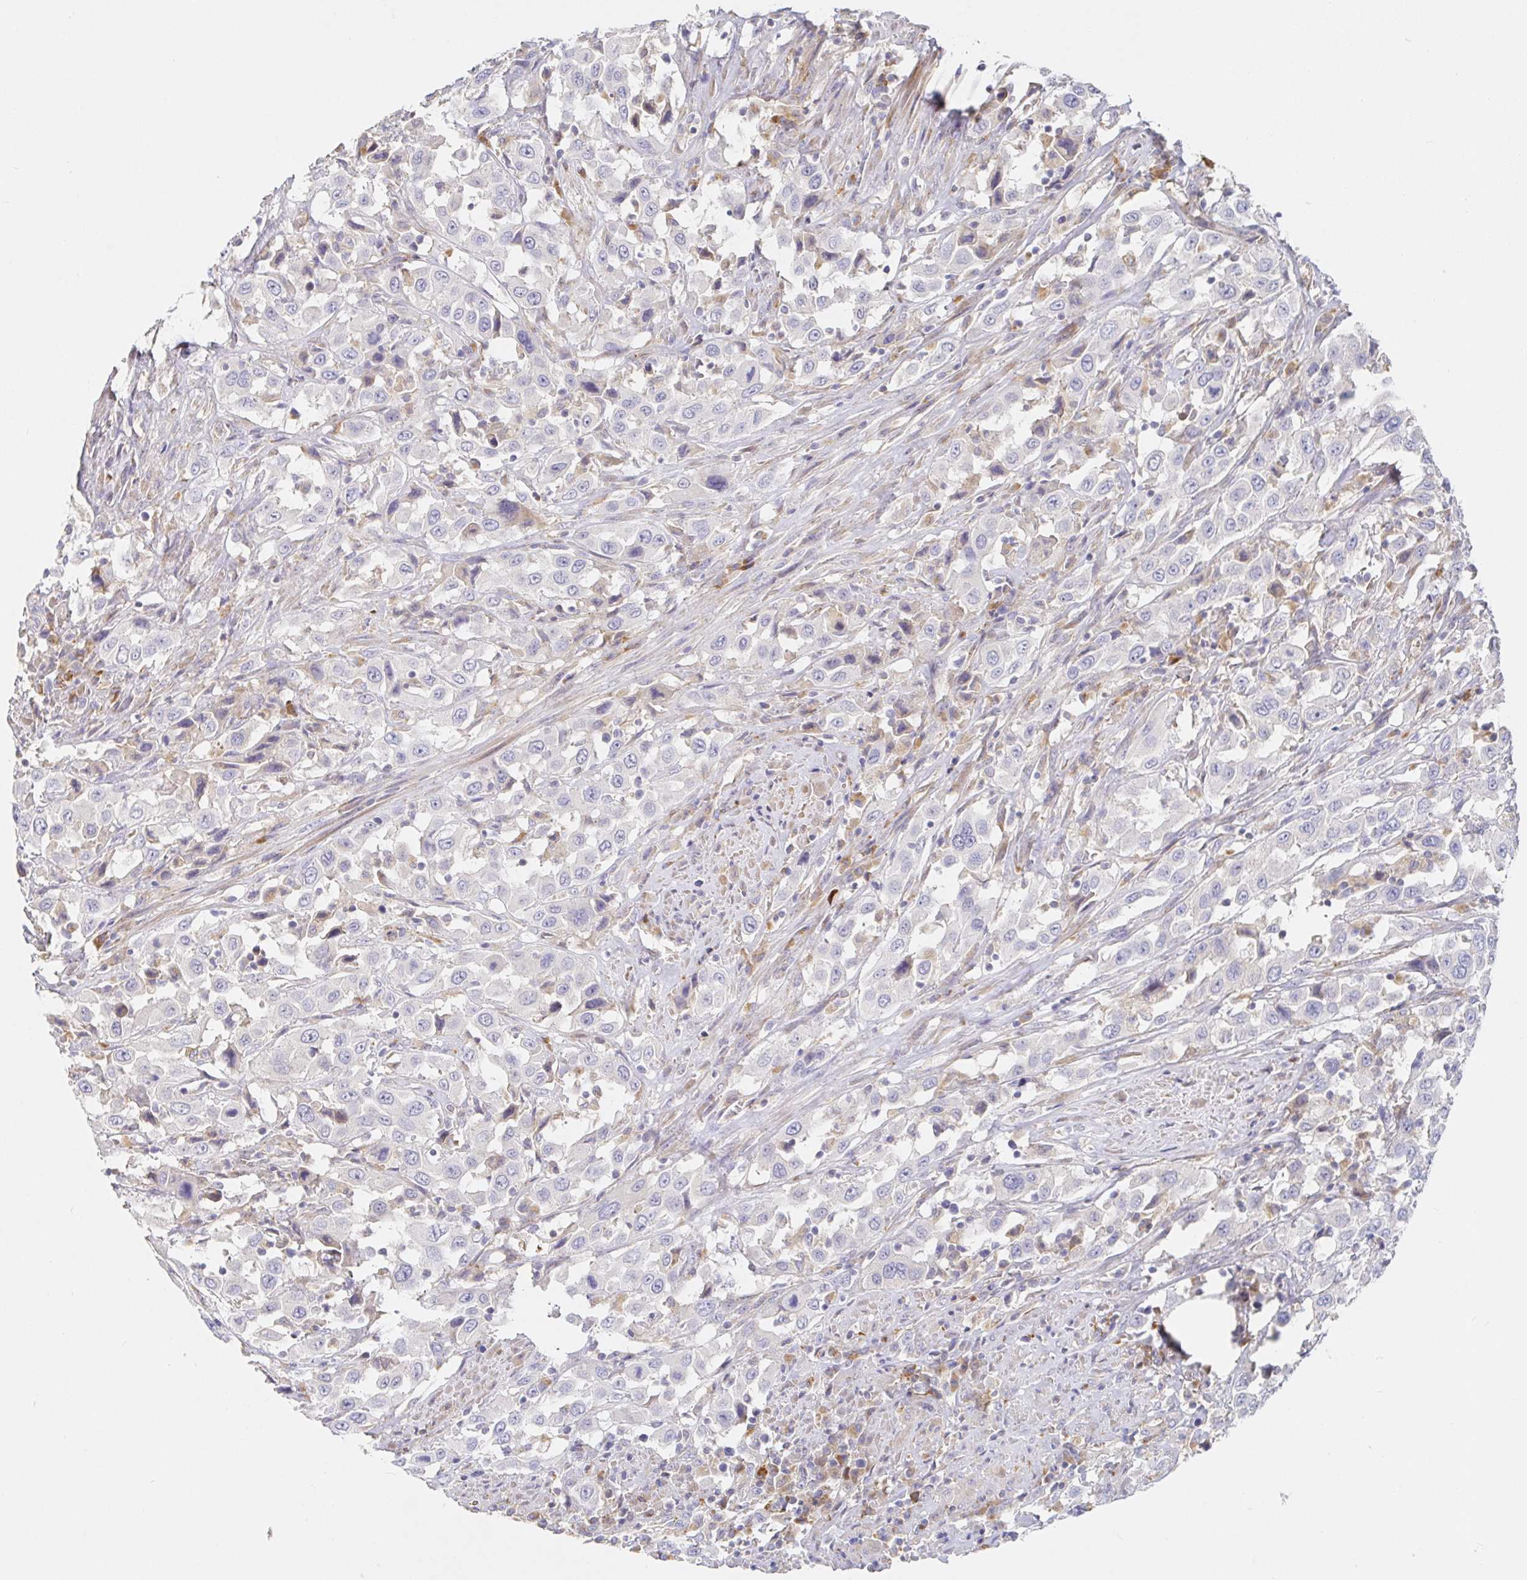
{"staining": {"intensity": "negative", "quantity": "none", "location": "none"}, "tissue": "urothelial cancer", "cell_type": "Tumor cells", "image_type": "cancer", "snomed": [{"axis": "morphology", "description": "Urothelial carcinoma, High grade"}, {"axis": "topography", "description": "Urinary bladder"}], "caption": "There is no significant positivity in tumor cells of urothelial carcinoma (high-grade).", "gene": "IRAK2", "patient": {"sex": "male", "age": 61}}